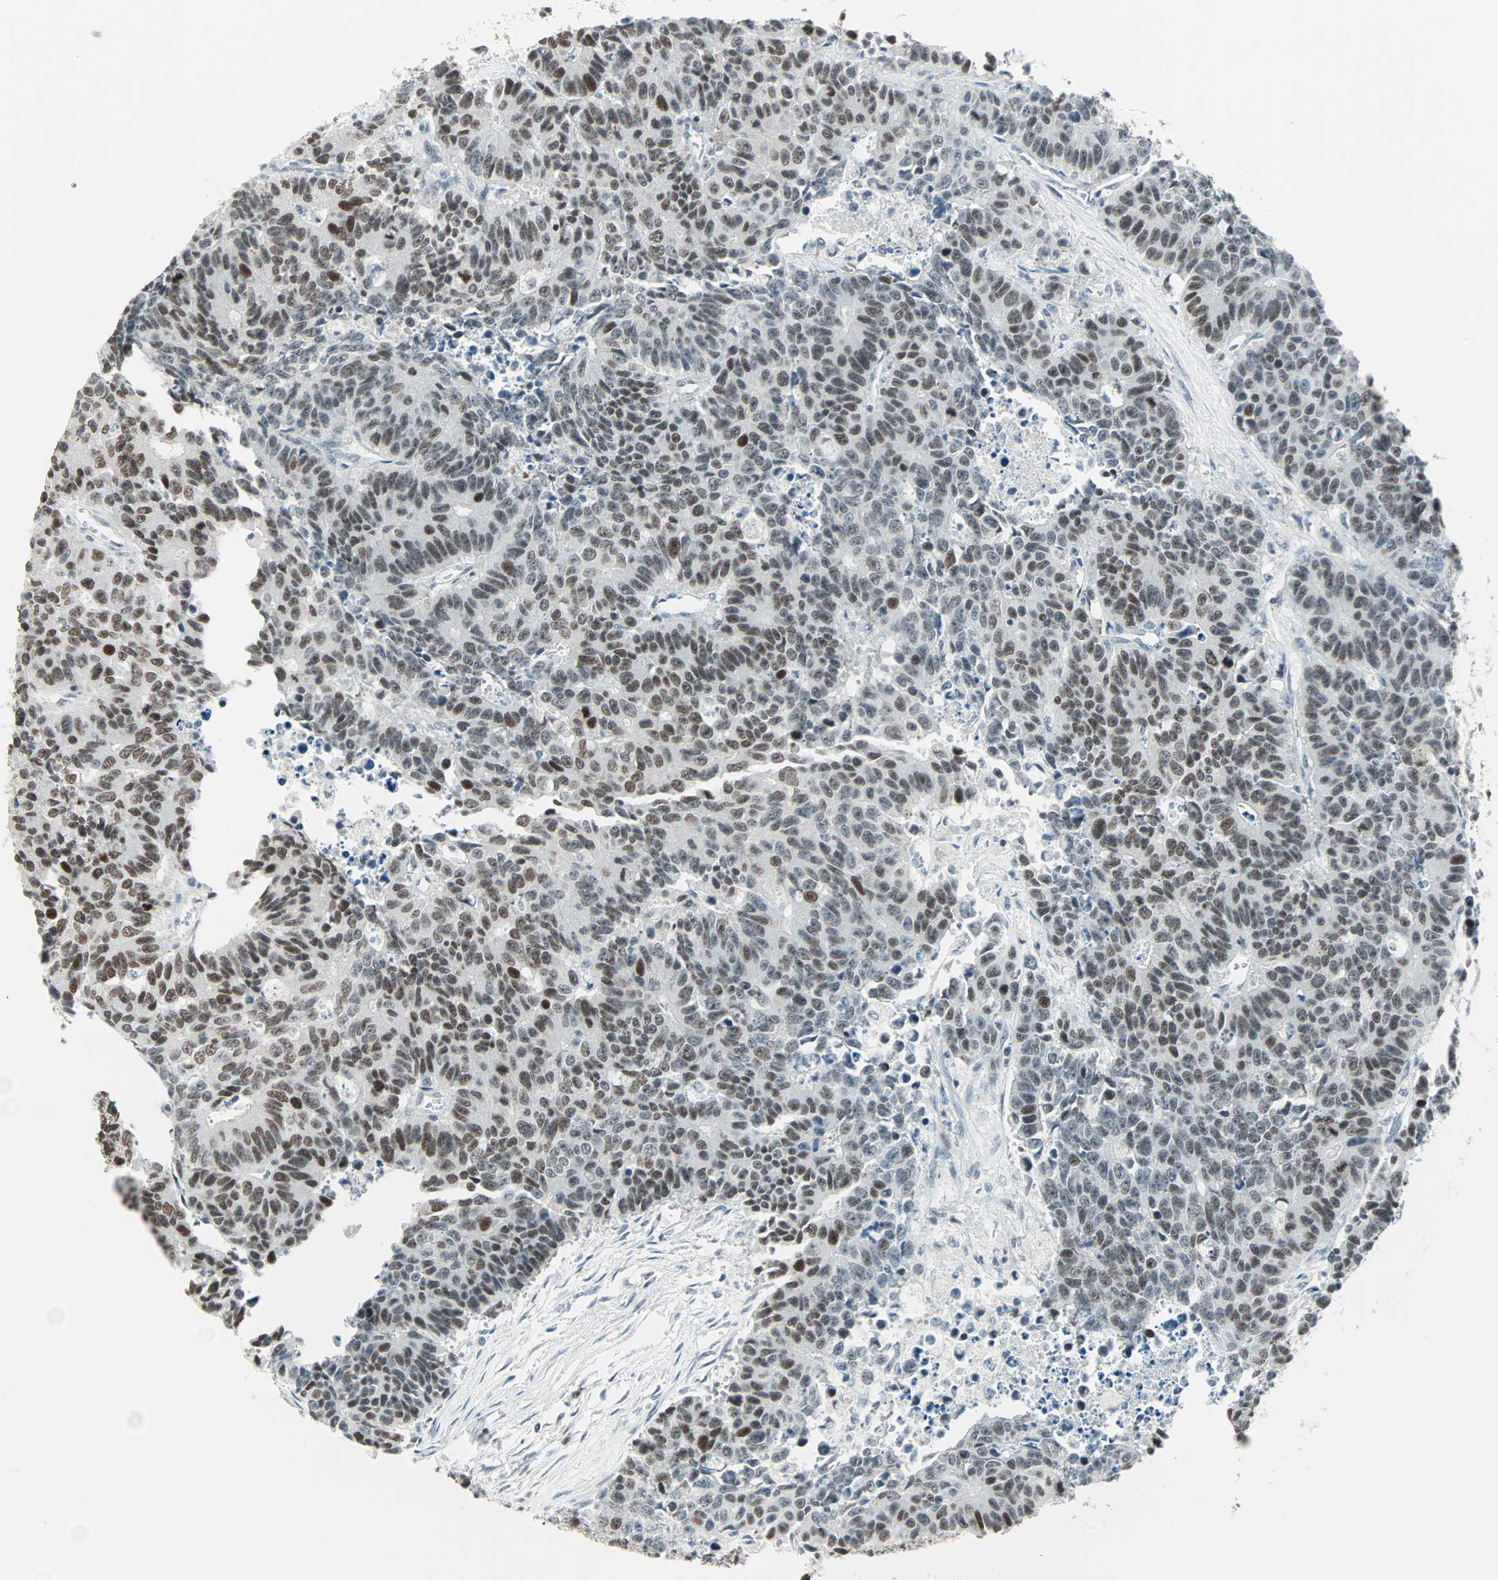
{"staining": {"intensity": "moderate", "quantity": ">75%", "location": "nuclear"}, "tissue": "colorectal cancer", "cell_type": "Tumor cells", "image_type": "cancer", "snomed": [{"axis": "morphology", "description": "Adenocarcinoma, NOS"}, {"axis": "topography", "description": "Colon"}], "caption": "Immunohistochemistry (IHC) of colorectal cancer (adenocarcinoma) reveals medium levels of moderate nuclear positivity in about >75% of tumor cells.", "gene": "SIN3A", "patient": {"sex": "female", "age": 86}}